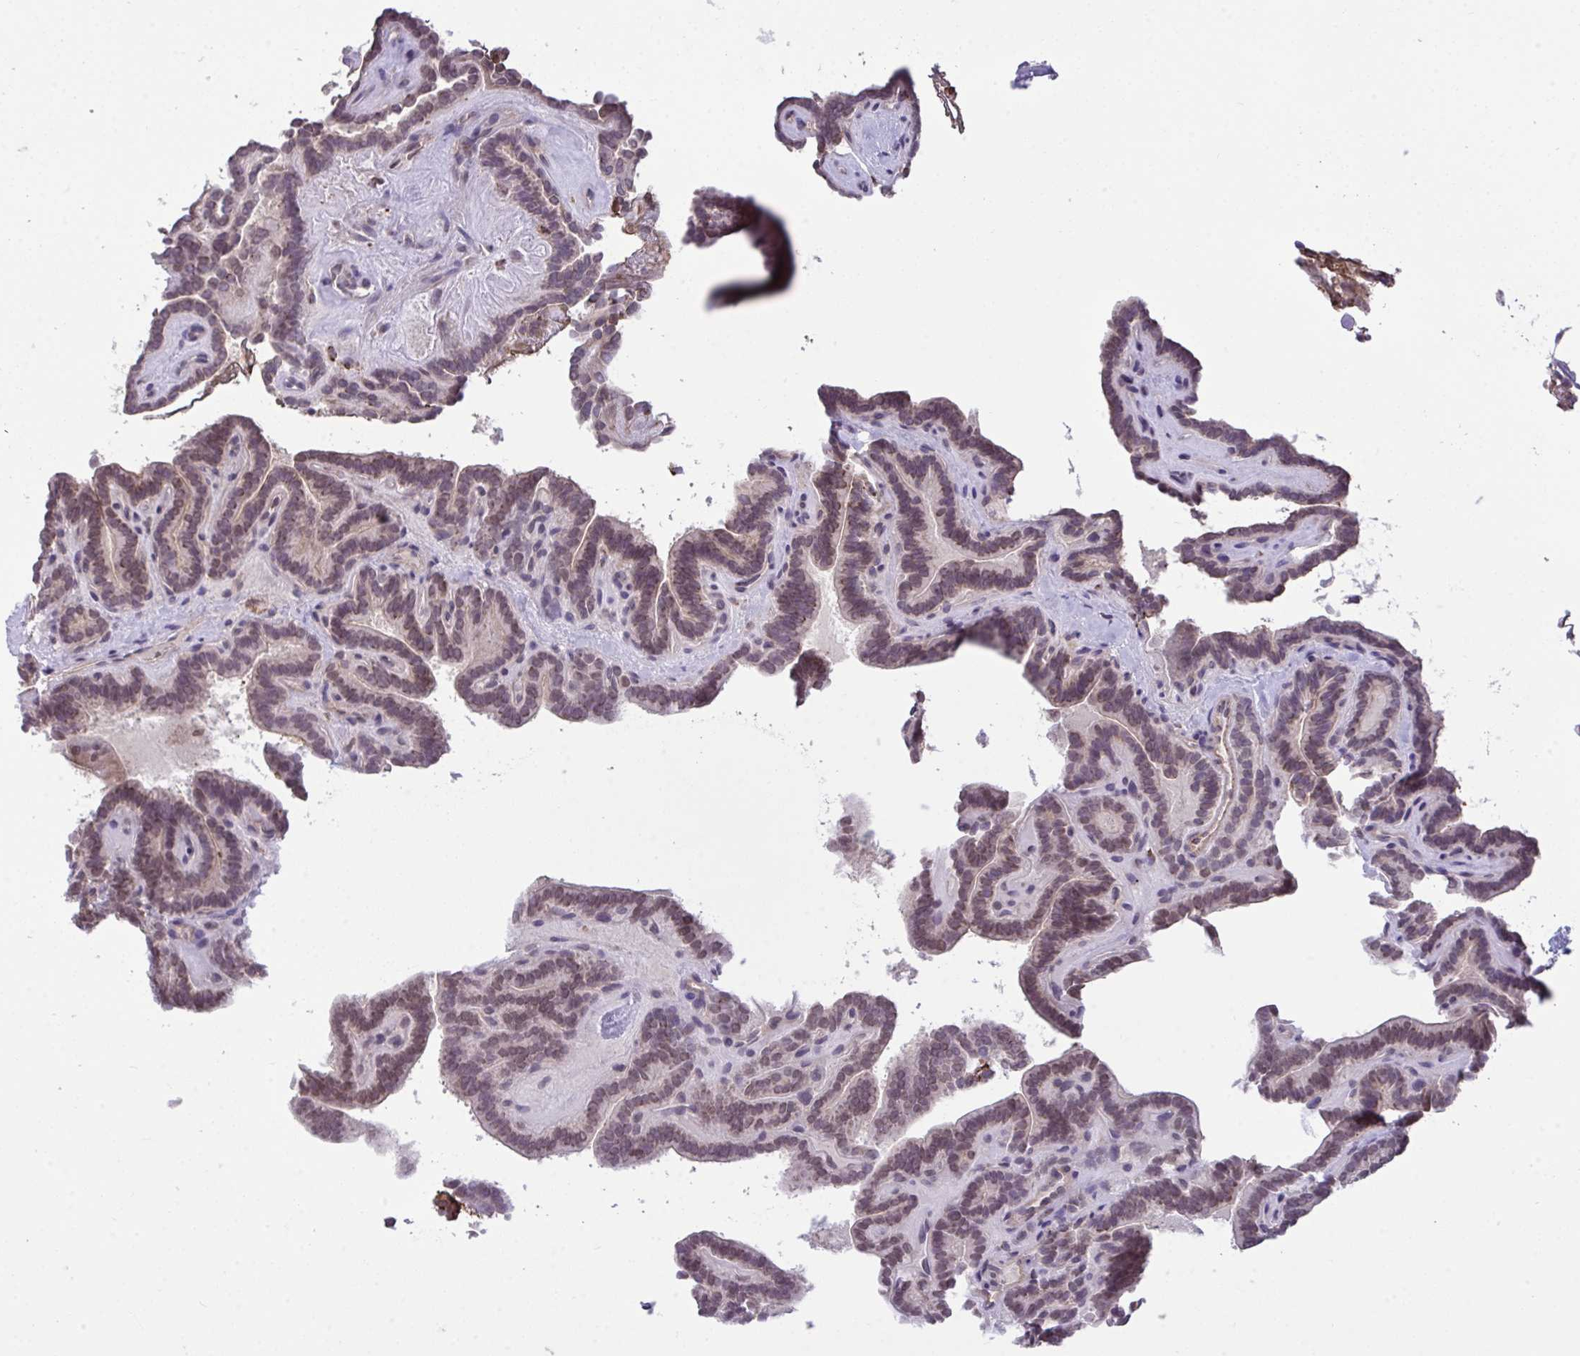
{"staining": {"intensity": "weak", "quantity": "25%-75%", "location": "cytoplasmic/membranous"}, "tissue": "thyroid cancer", "cell_type": "Tumor cells", "image_type": "cancer", "snomed": [{"axis": "morphology", "description": "Papillary adenocarcinoma, NOS"}, {"axis": "topography", "description": "Thyroid gland"}], "caption": "Immunohistochemical staining of human thyroid cancer (papillary adenocarcinoma) demonstrates low levels of weak cytoplasmic/membranous protein staining in about 25%-75% of tumor cells.", "gene": "PPM1H", "patient": {"sex": "female", "age": 21}}